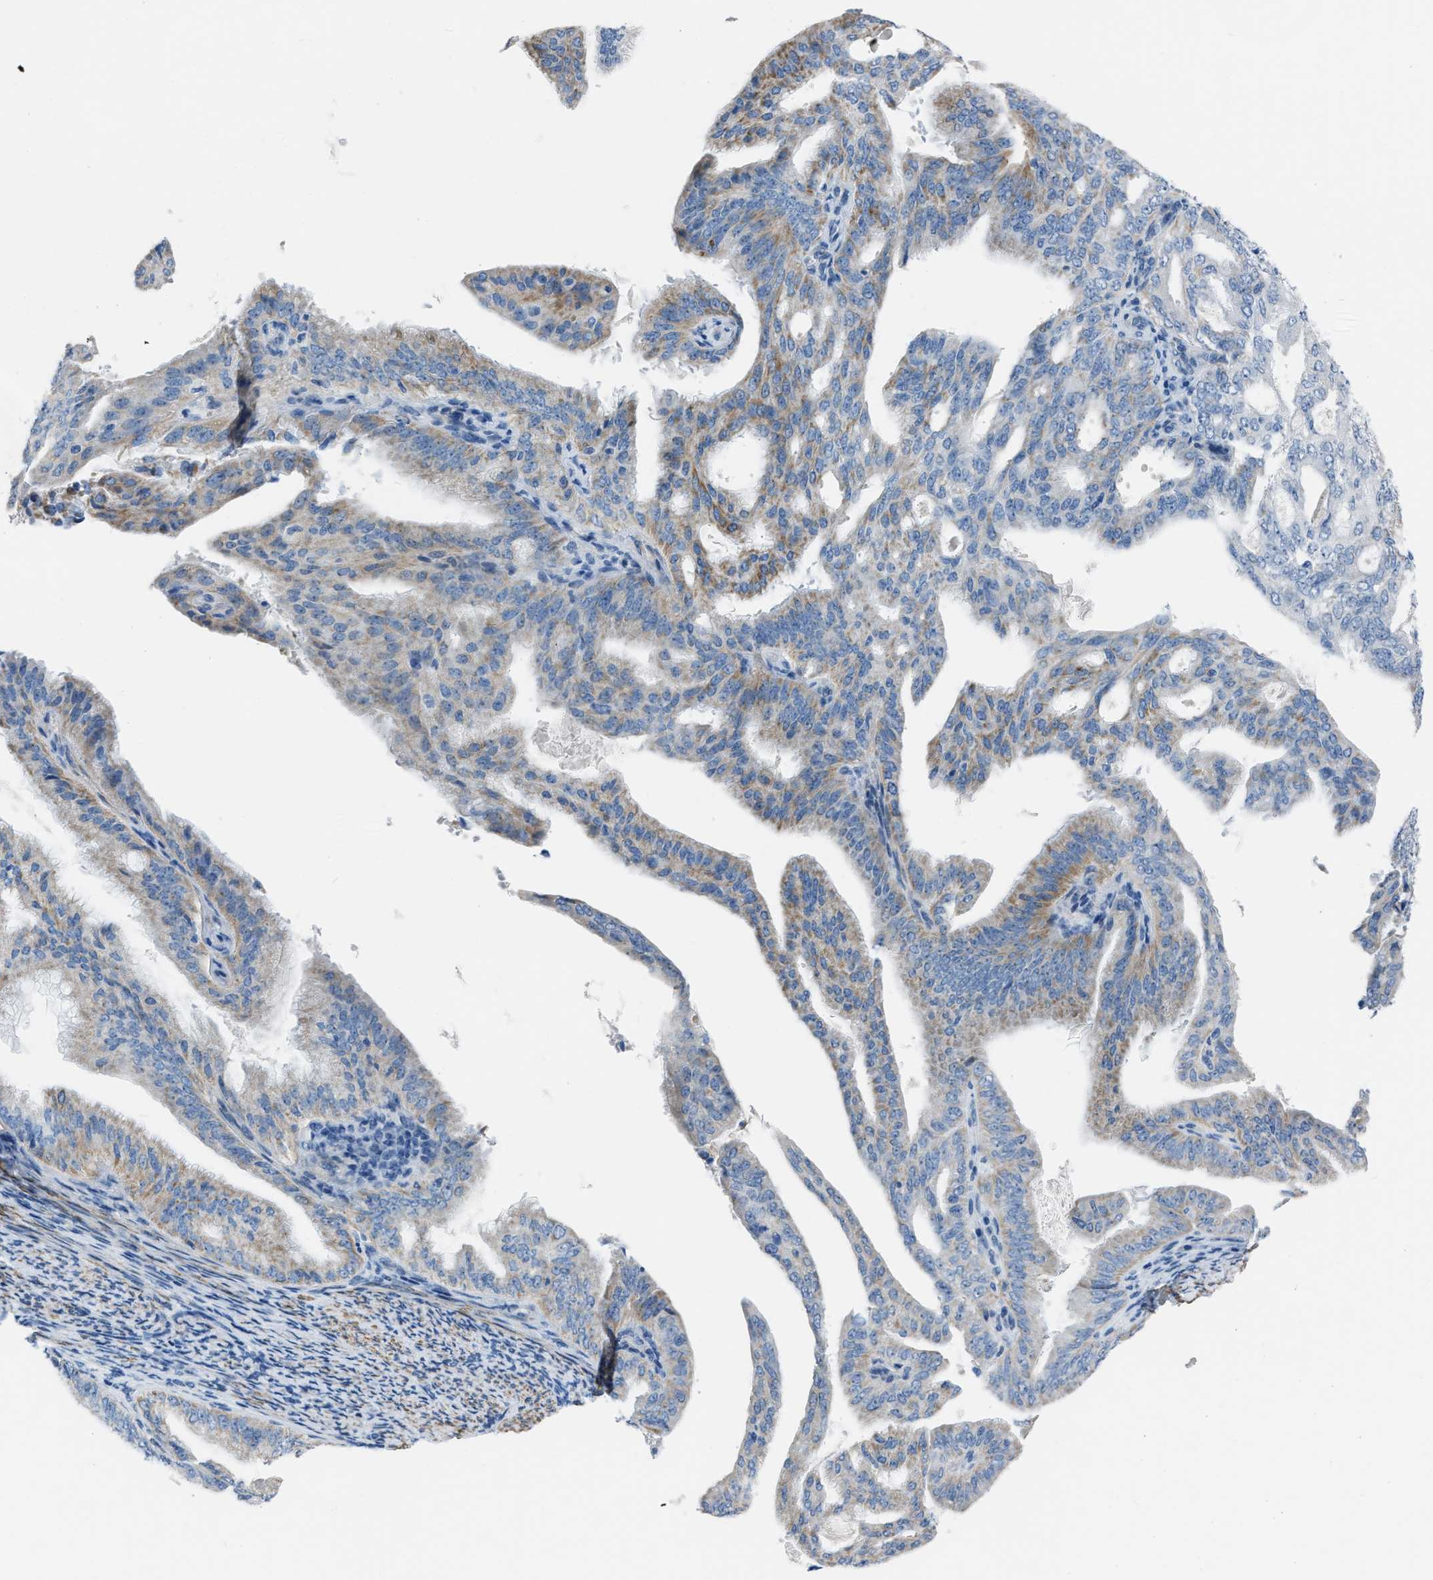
{"staining": {"intensity": "moderate", "quantity": "<25%", "location": "cytoplasmic/membranous"}, "tissue": "endometrial cancer", "cell_type": "Tumor cells", "image_type": "cancer", "snomed": [{"axis": "morphology", "description": "Adenocarcinoma, NOS"}, {"axis": "topography", "description": "Endometrium"}], "caption": "Immunohistochemical staining of human endometrial adenocarcinoma exhibits low levels of moderate cytoplasmic/membranous protein positivity in about <25% of tumor cells.", "gene": "SPATC1L", "patient": {"sex": "female", "age": 58}}